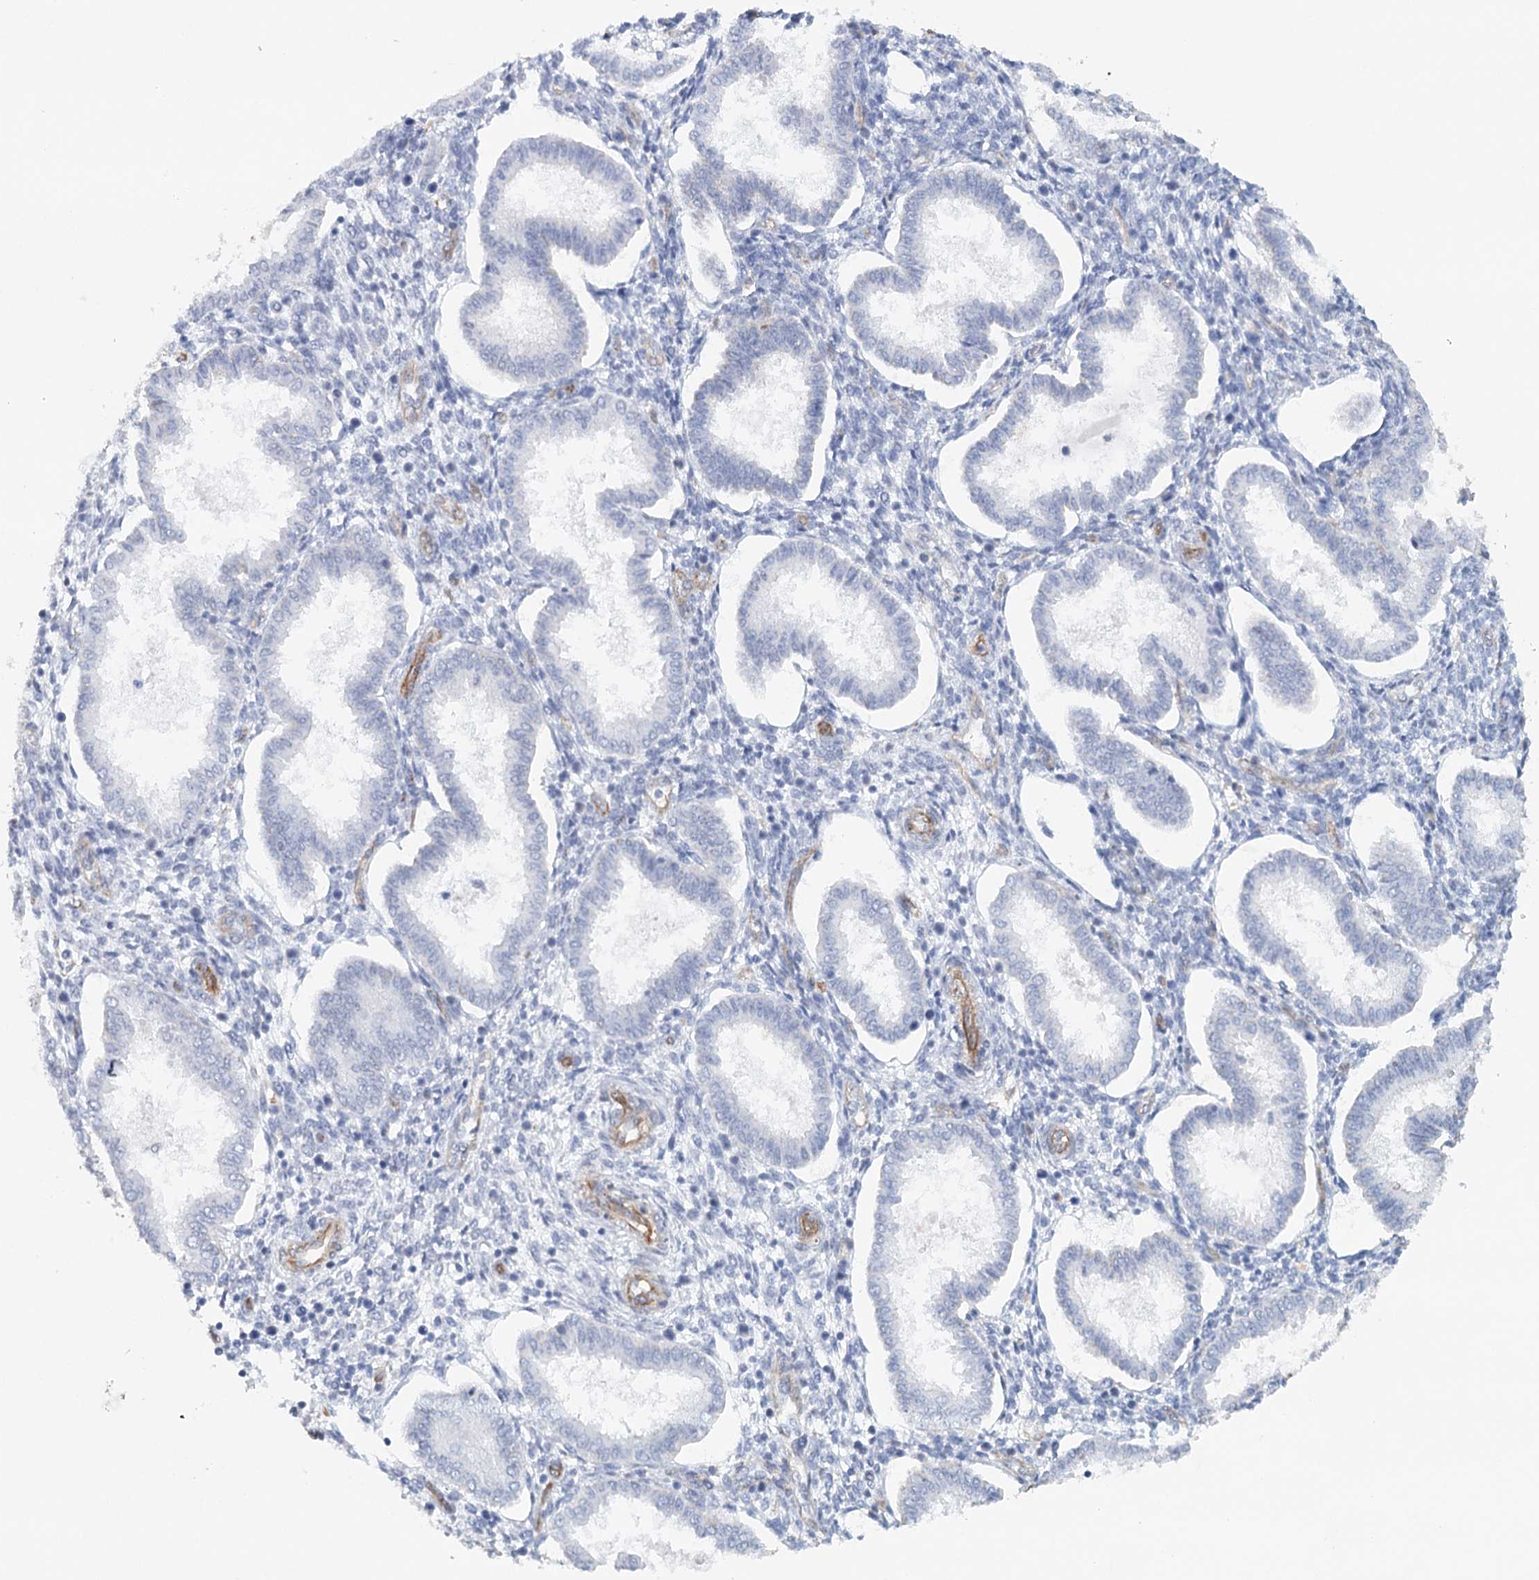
{"staining": {"intensity": "negative", "quantity": "none", "location": "none"}, "tissue": "endometrium", "cell_type": "Cells in endometrial stroma", "image_type": "normal", "snomed": [{"axis": "morphology", "description": "Normal tissue, NOS"}, {"axis": "topography", "description": "Endometrium"}], "caption": "High power microscopy histopathology image of an immunohistochemistry (IHC) photomicrograph of normal endometrium, revealing no significant expression in cells in endometrial stroma.", "gene": "SYNPO", "patient": {"sex": "female", "age": 24}}